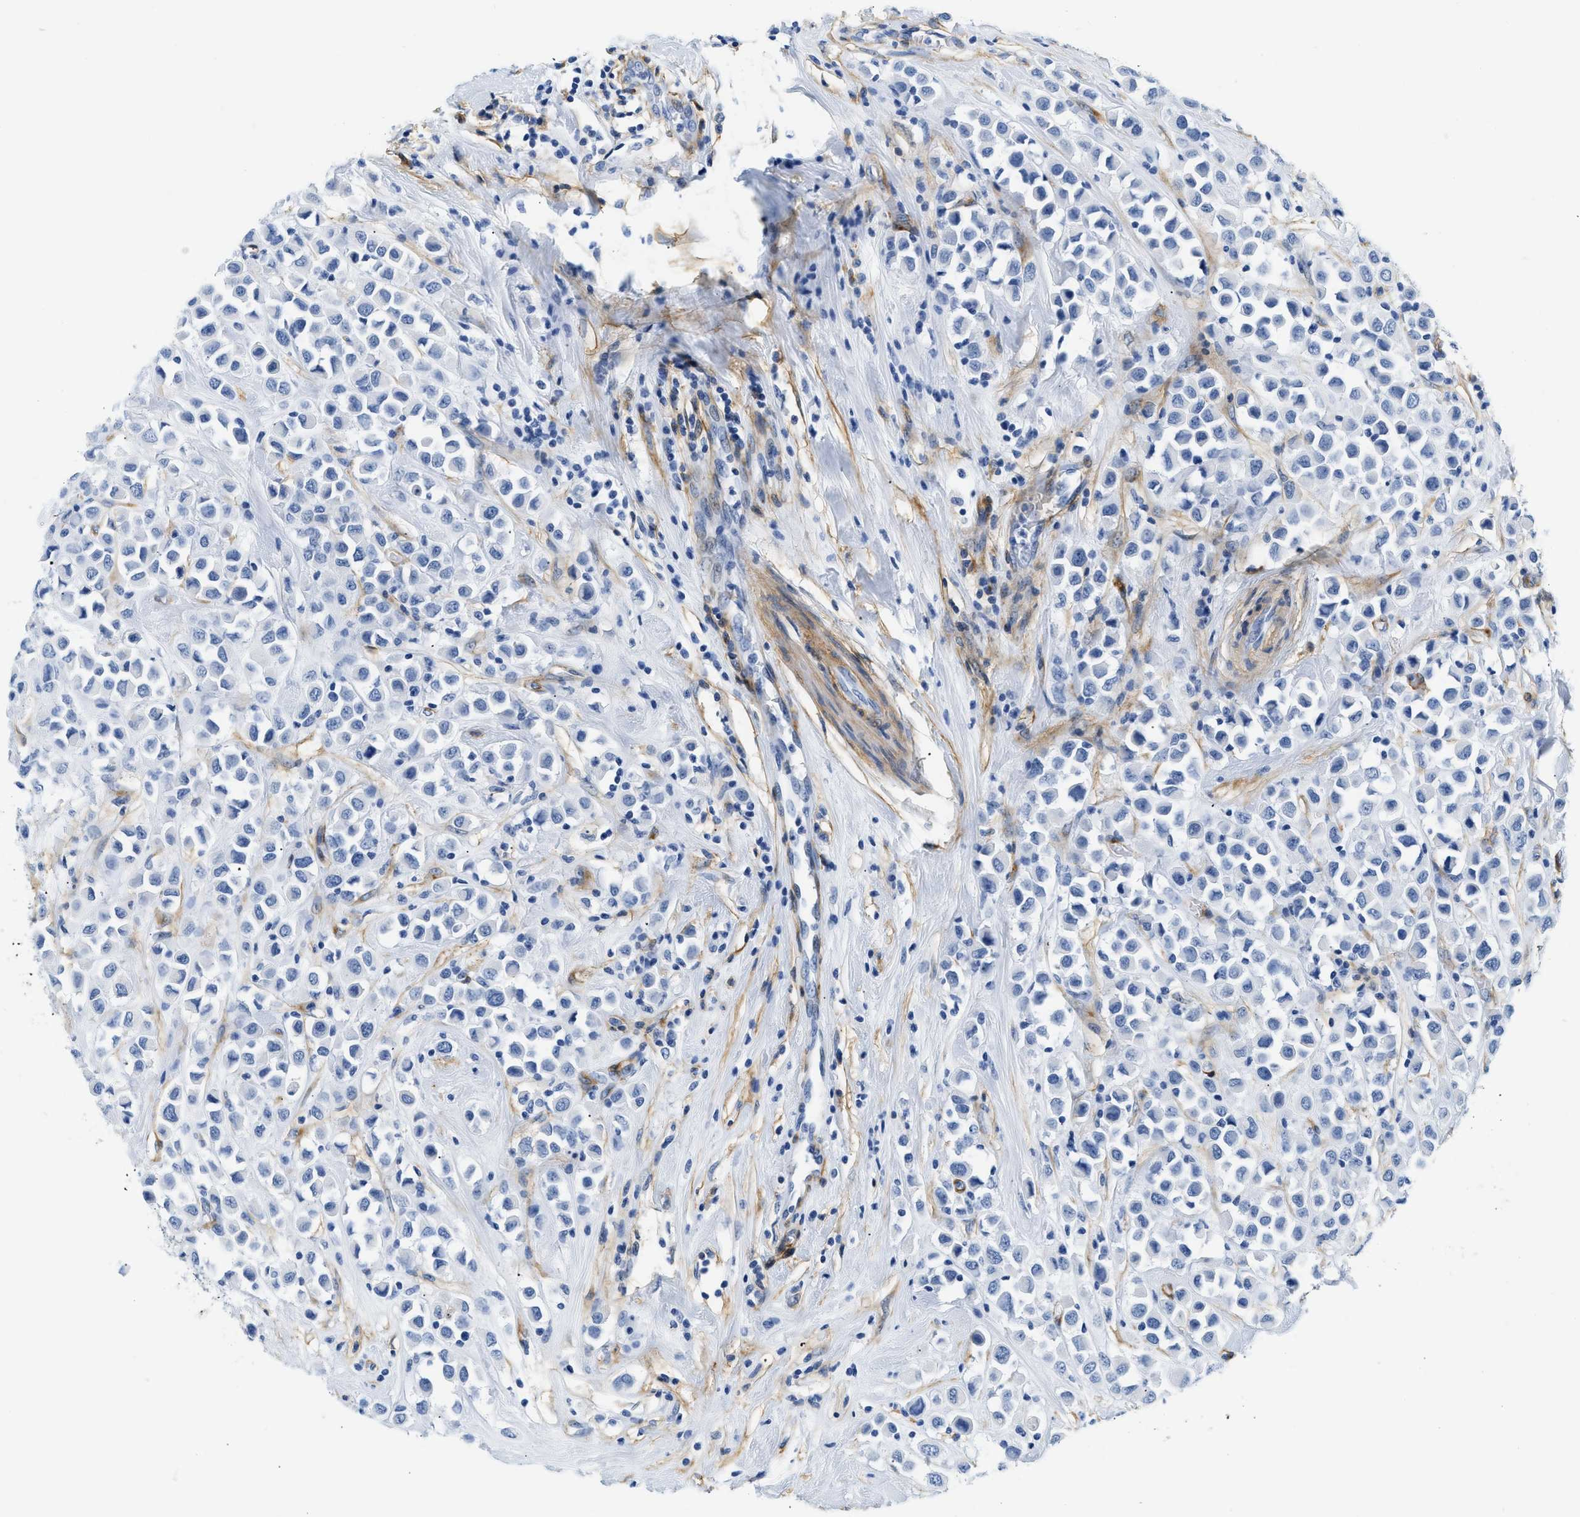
{"staining": {"intensity": "negative", "quantity": "none", "location": "none"}, "tissue": "breast cancer", "cell_type": "Tumor cells", "image_type": "cancer", "snomed": [{"axis": "morphology", "description": "Duct carcinoma"}, {"axis": "topography", "description": "Breast"}], "caption": "Tumor cells show no significant expression in breast cancer.", "gene": "PDGFRB", "patient": {"sex": "female", "age": 61}}